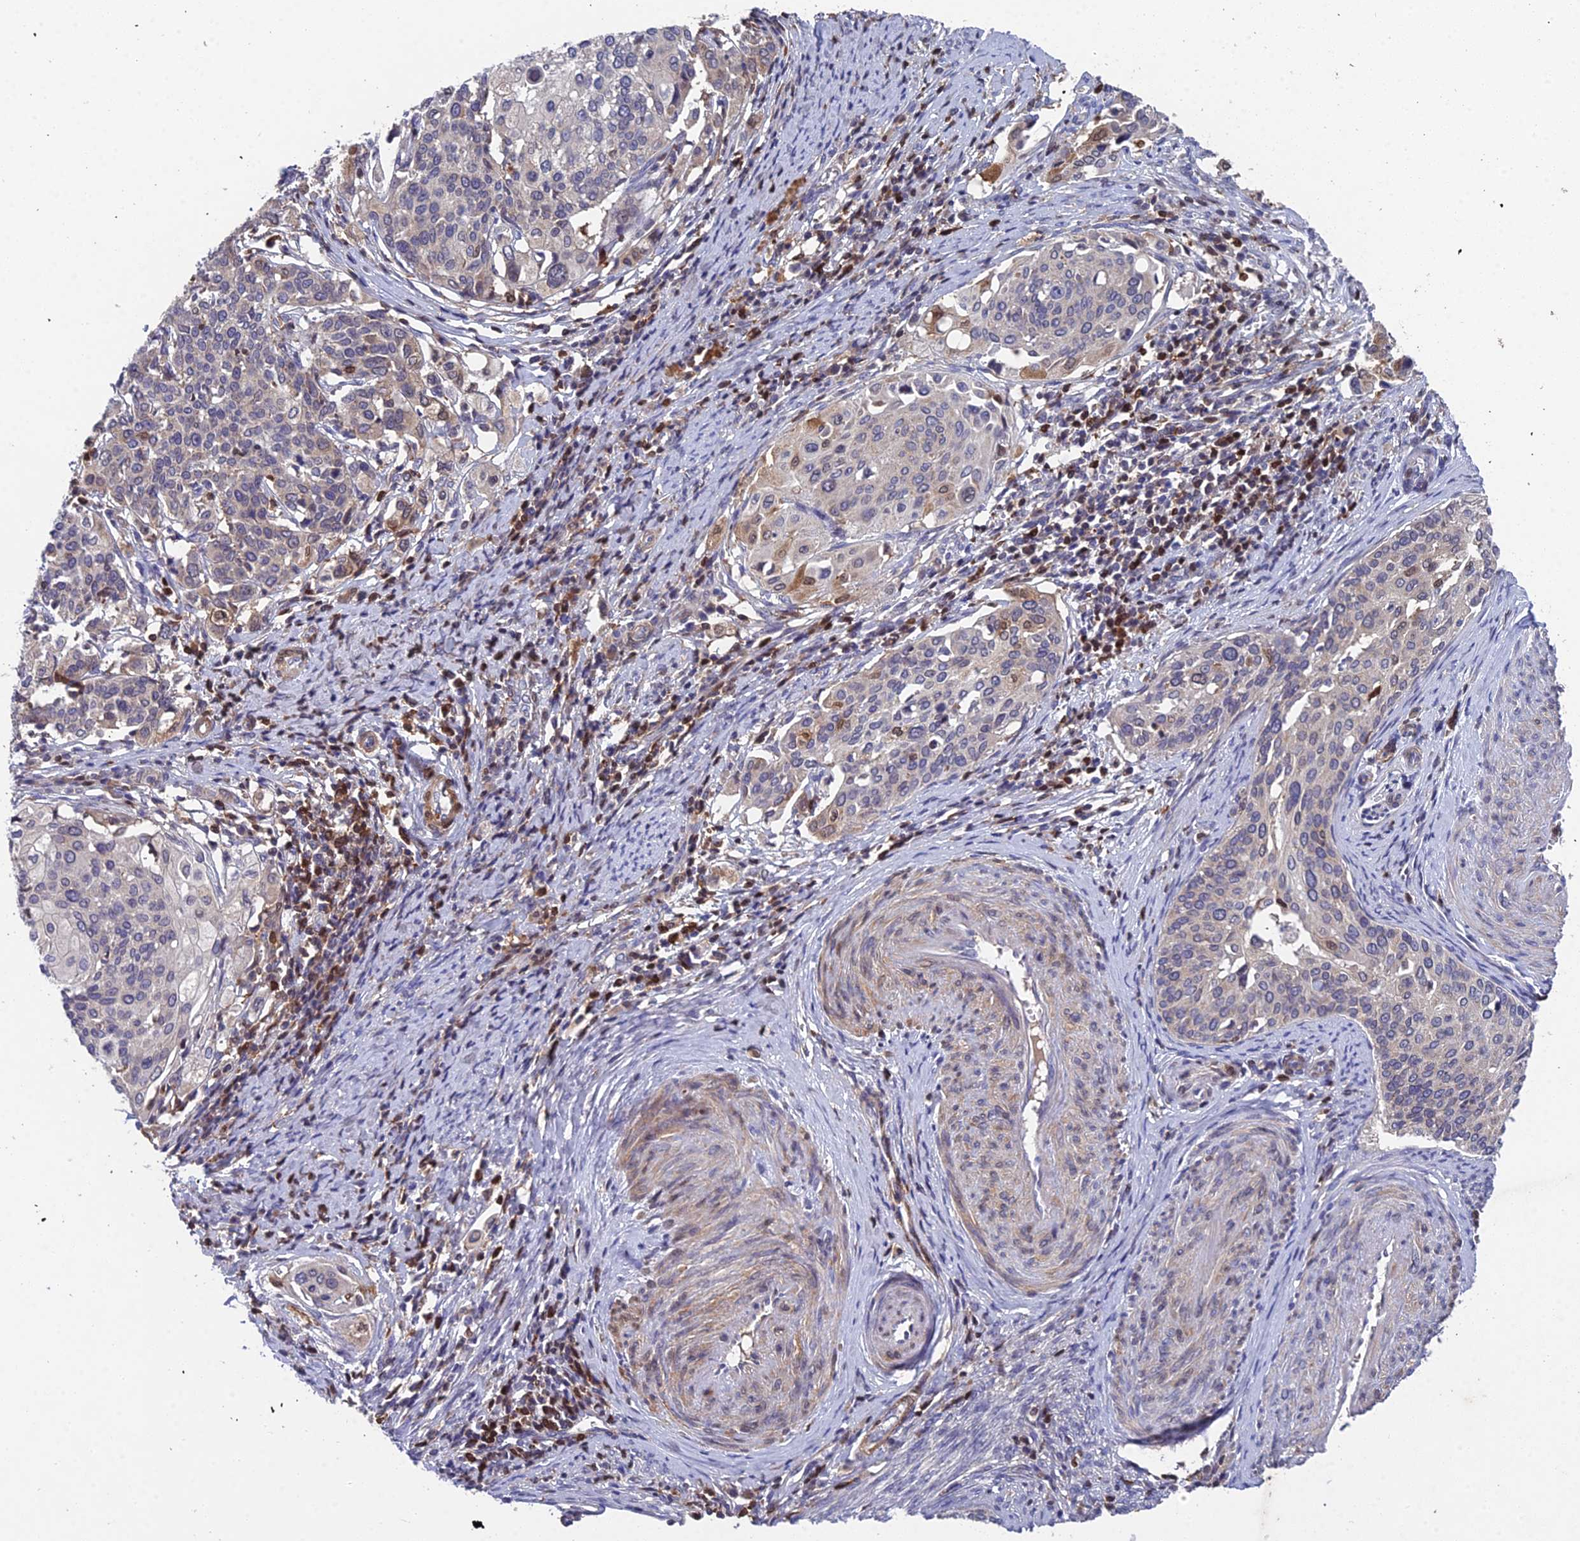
{"staining": {"intensity": "negative", "quantity": "none", "location": "none"}, "tissue": "cervical cancer", "cell_type": "Tumor cells", "image_type": "cancer", "snomed": [{"axis": "morphology", "description": "Squamous cell carcinoma, NOS"}, {"axis": "topography", "description": "Cervix"}], "caption": "Tumor cells are negative for brown protein staining in cervical squamous cell carcinoma.", "gene": "GALK2", "patient": {"sex": "female", "age": 44}}